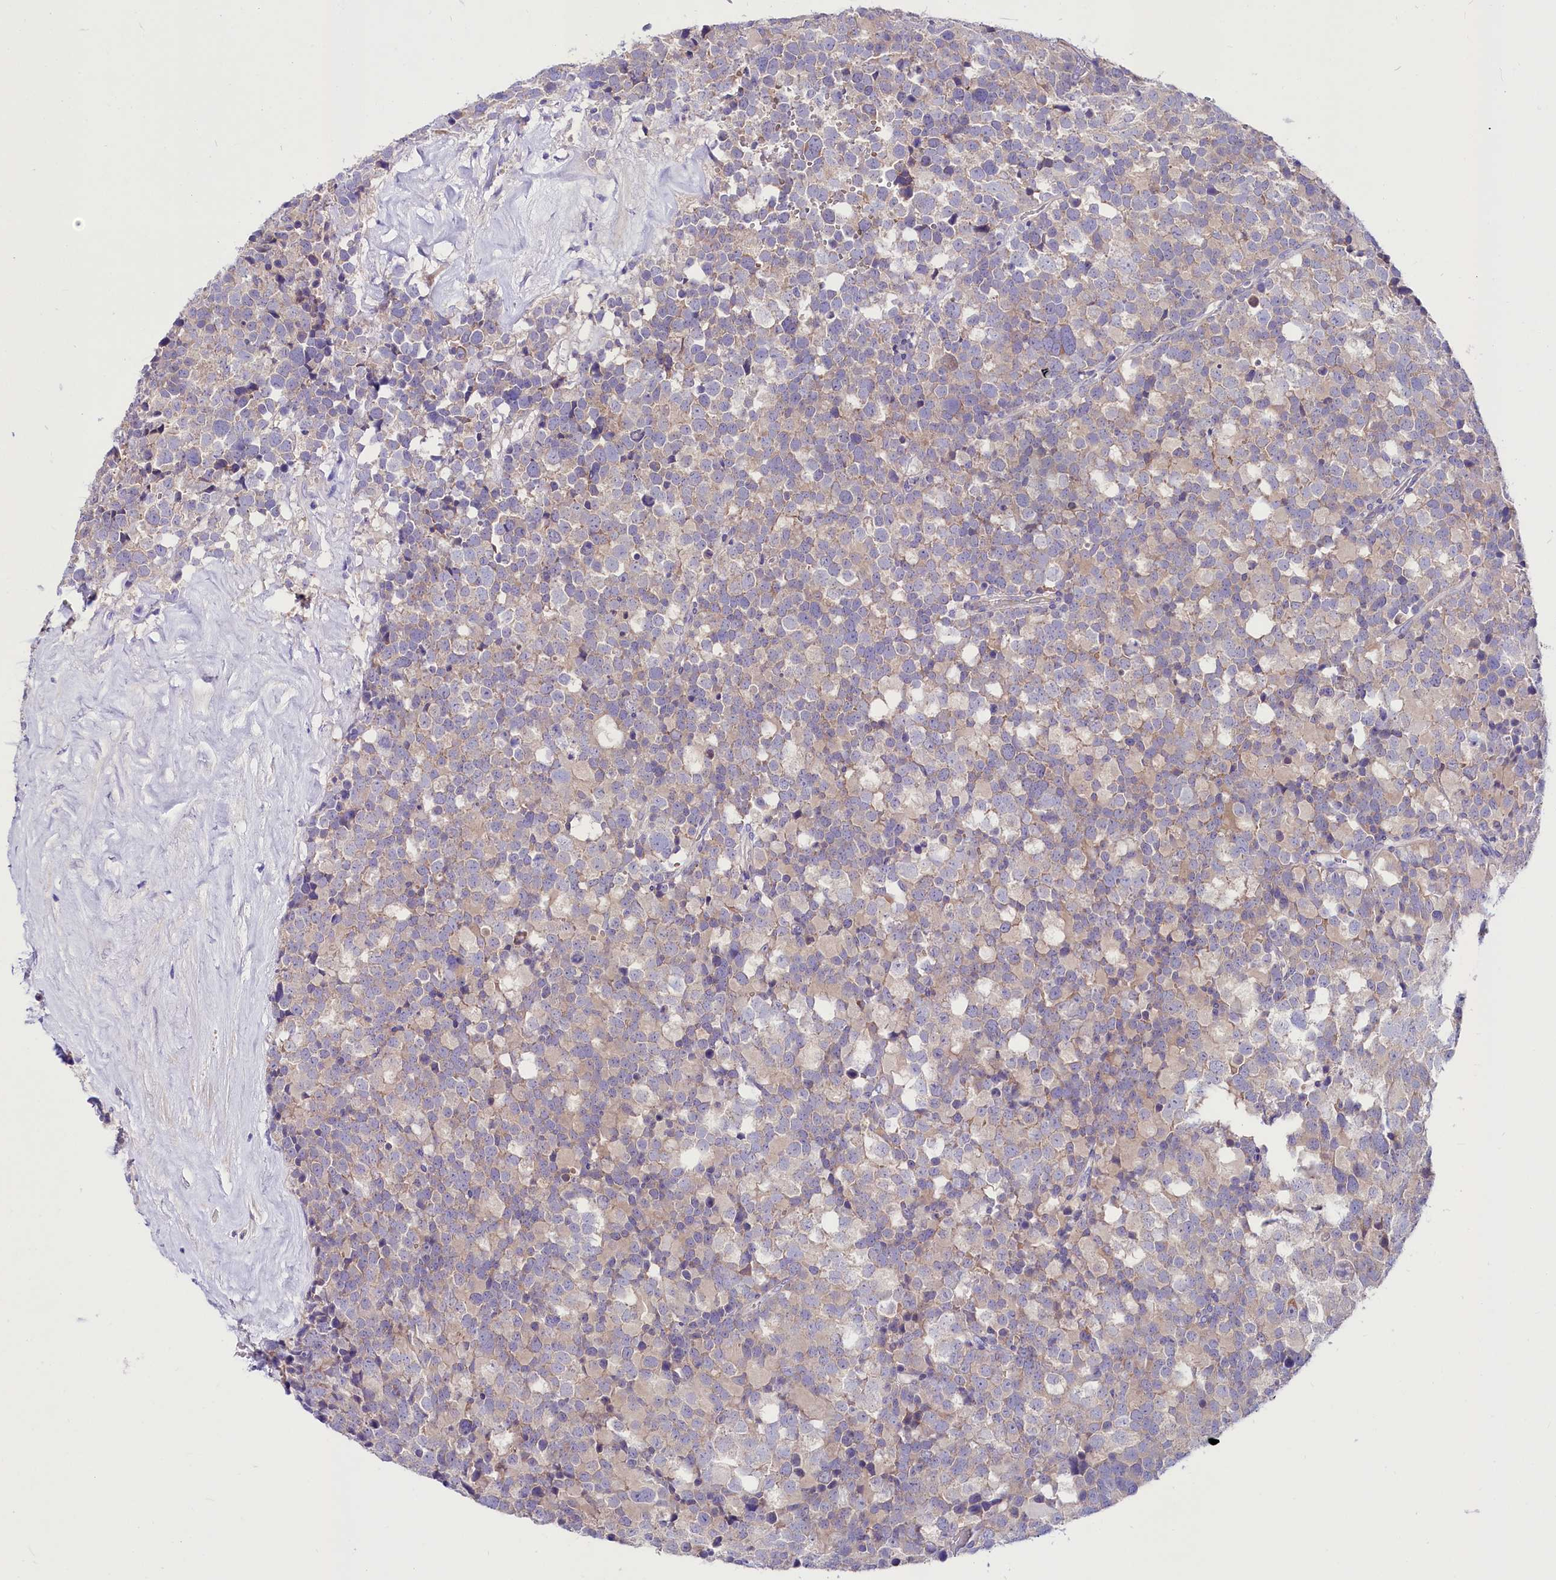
{"staining": {"intensity": "negative", "quantity": "none", "location": "none"}, "tissue": "testis cancer", "cell_type": "Tumor cells", "image_type": "cancer", "snomed": [{"axis": "morphology", "description": "Seminoma, NOS"}, {"axis": "topography", "description": "Testis"}], "caption": "Immunohistochemistry of human testis cancer (seminoma) reveals no staining in tumor cells. (DAB IHC, high magnification).", "gene": "ABHD5", "patient": {"sex": "male", "age": 71}}